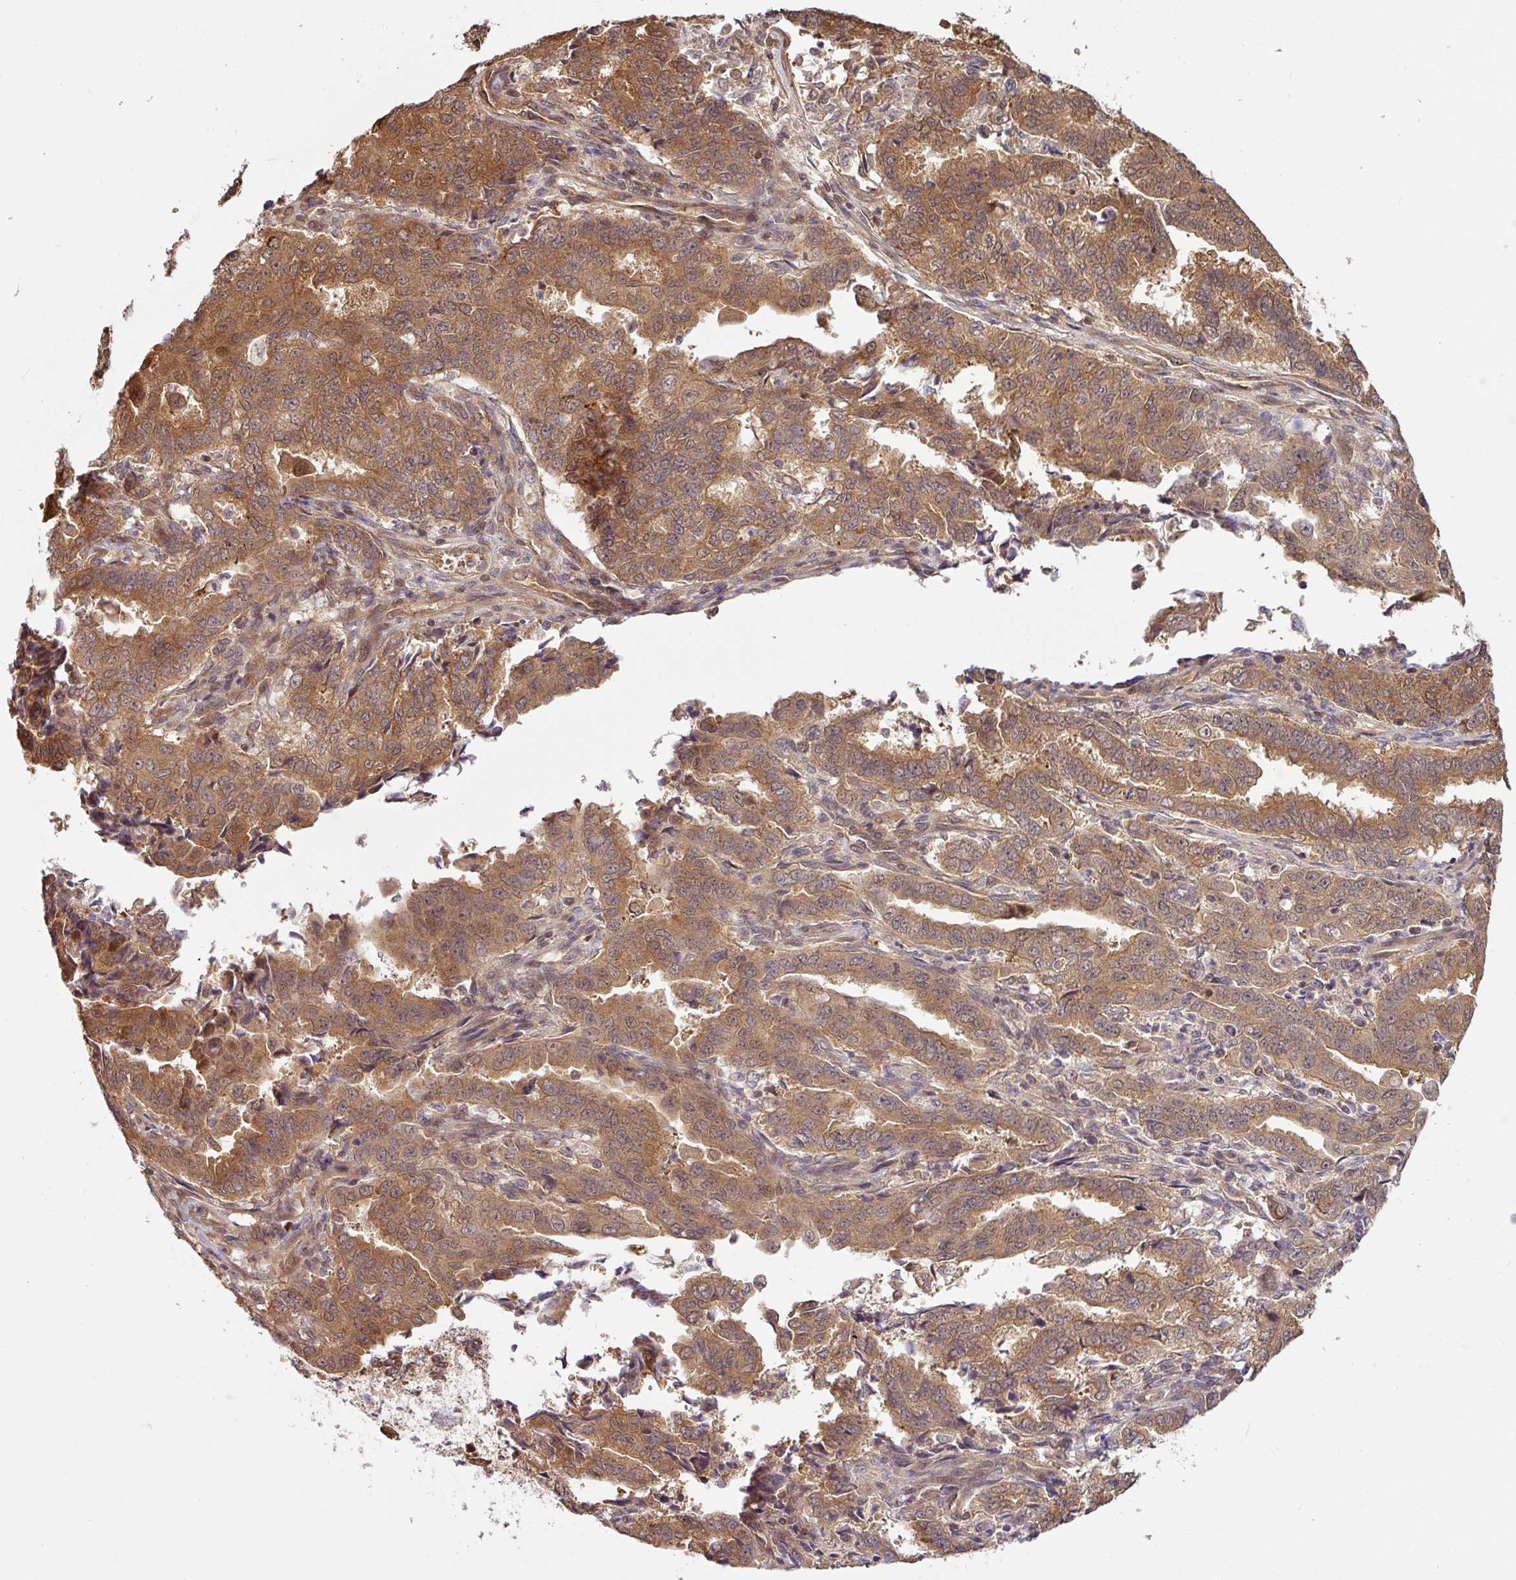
{"staining": {"intensity": "moderate", "quantity": ">75%", "location": "cytoplasmic/membranous"}, "tissue": "endometrial cancer", "cell_type": "Tumor cells", "image_type": "cancer", "snomed": [{"axis": "morphology", "description": "Adenocarcinoma, NOS"}, {"axis": "topography", "description": "Endometrium"}], "caption": "Immunohistochemistry histopathology image of human adenocarcinoma (endometrial) stained for a protein (brown), which displays medium levels of moderate cytoplasmic/membranous expression in about >75% of tumor cells.", "gene": "SHB", "patient": {"sex": "female", "age": 50}}